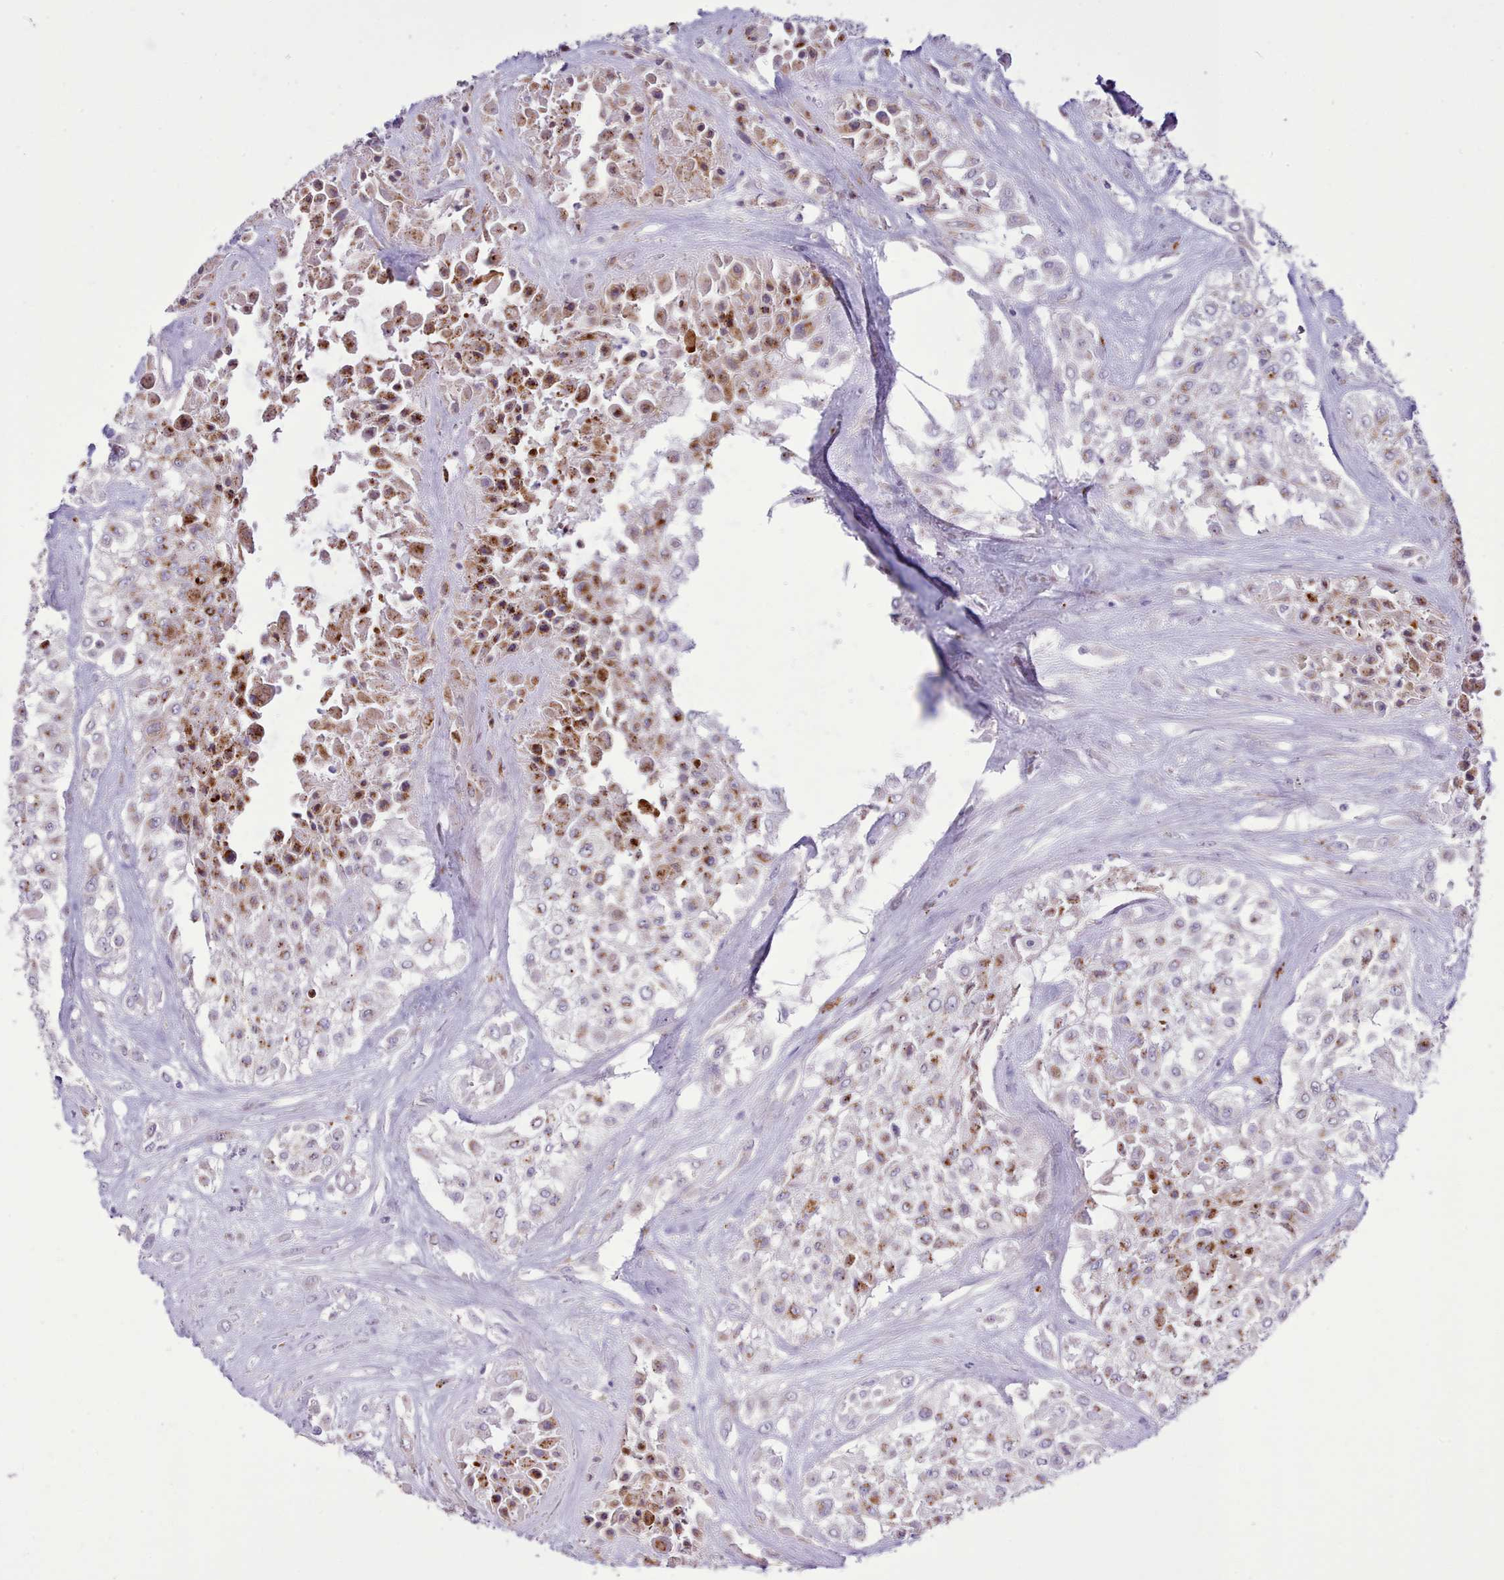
{"staining": {"intensity": "moderate", "quantity": "<25%", "location": "cytoplasmic/membranous"}, "tissue": "urothelial cancer", "cell_type": "Tumor cells", "image_type": "cancer", "snomed": [{"axis": "morphology", "description": "Urothelial carcinoma, High grade"}, {"axis": "topography", "description": "Urinary bladder"}], "caption": "An immunohistochemistry micrograph of tumor tissue is shown. Protein staining in brown shows moderate cytoplasmic/membranous positivity in urothelial cancer within tumor cells.", "gene": "SRD5A1", "patient": {"sex": "male", "age": 67}}